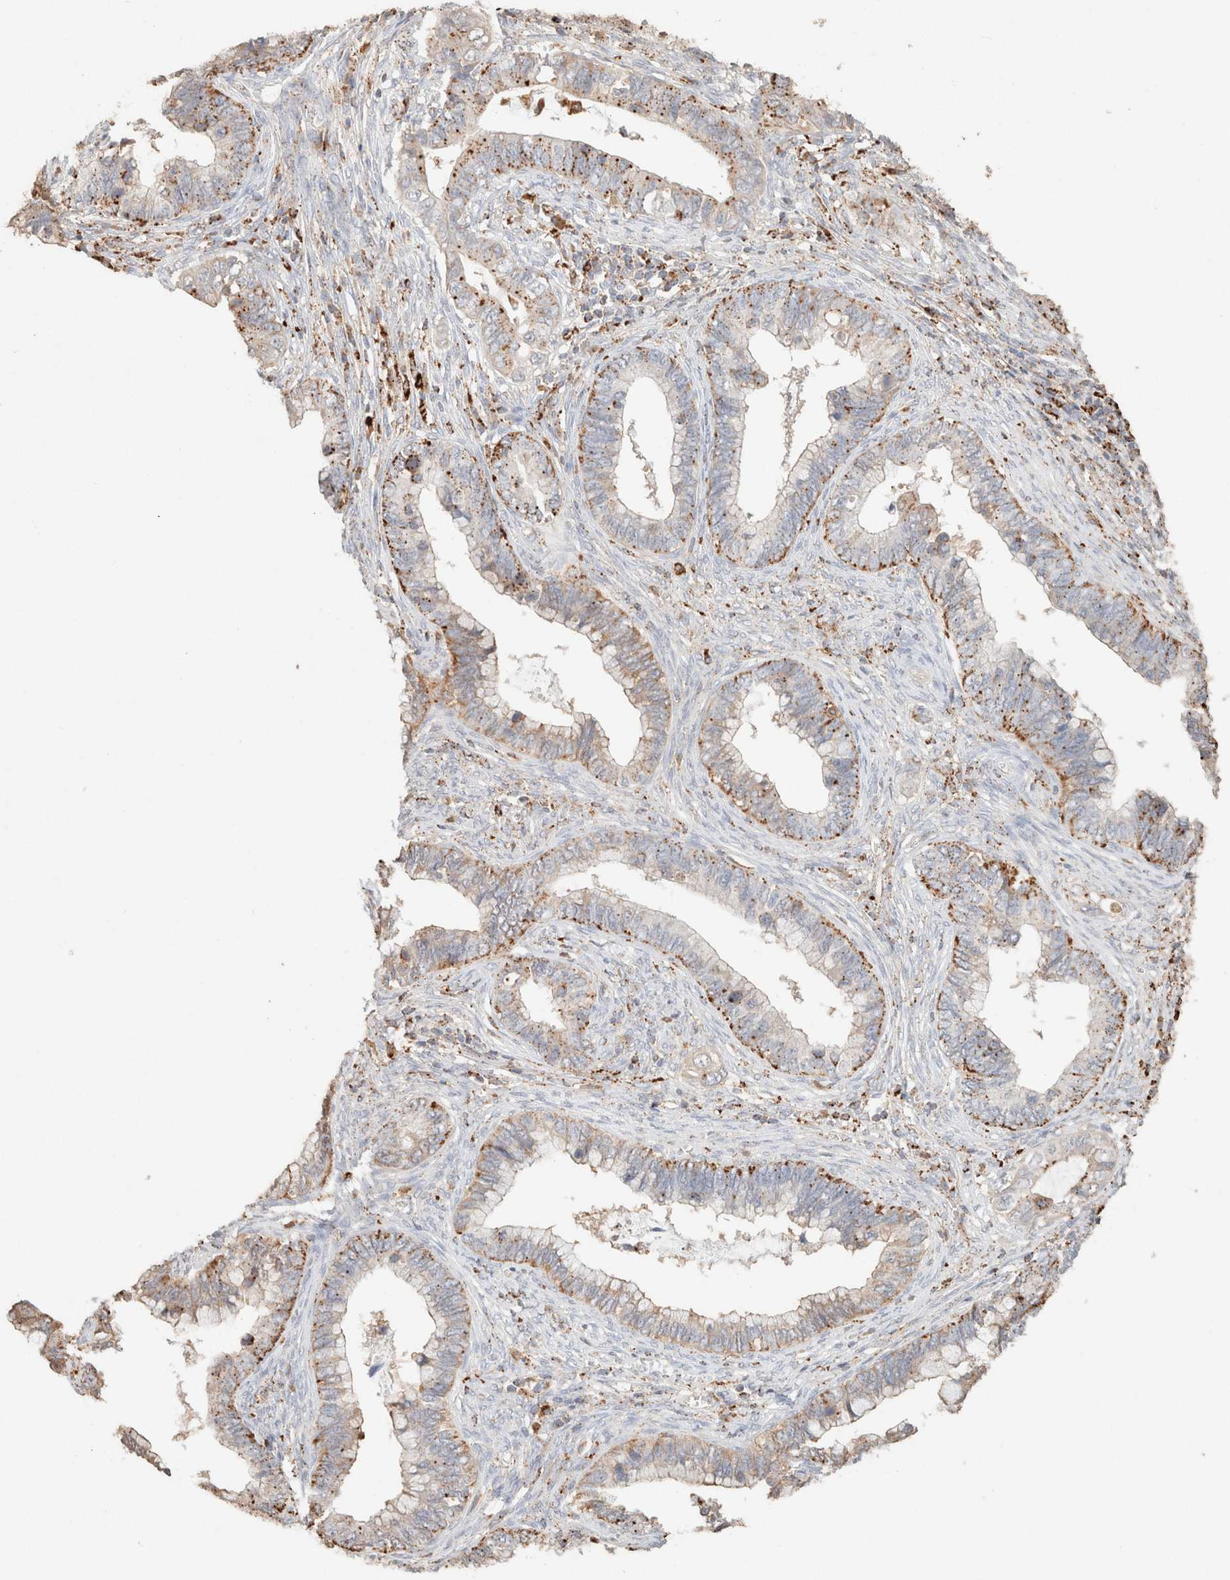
{"staining": {"intensity": "moderate", "quantity": "25%-75%", "location": "cytoplasmic/membranous"}, "tissue": "cervical cancer", "cell_type": "Tumor cells", "image_type": "cancer", "snomed": [{"axis": "morphology", "description": "Adenocarcinoma, NOS"}, {"axis": "topography", "description": "Cervix"}], "caption": "DAB immunohistochemical staining of human cervical cancer (adenocarcinoma) displays moderate cytoplasmic/membranous protein expression in approximately 25%-75% of tumor cells.", "gene": "CTSC", "patient": {"sex": "female", "age": 44}}